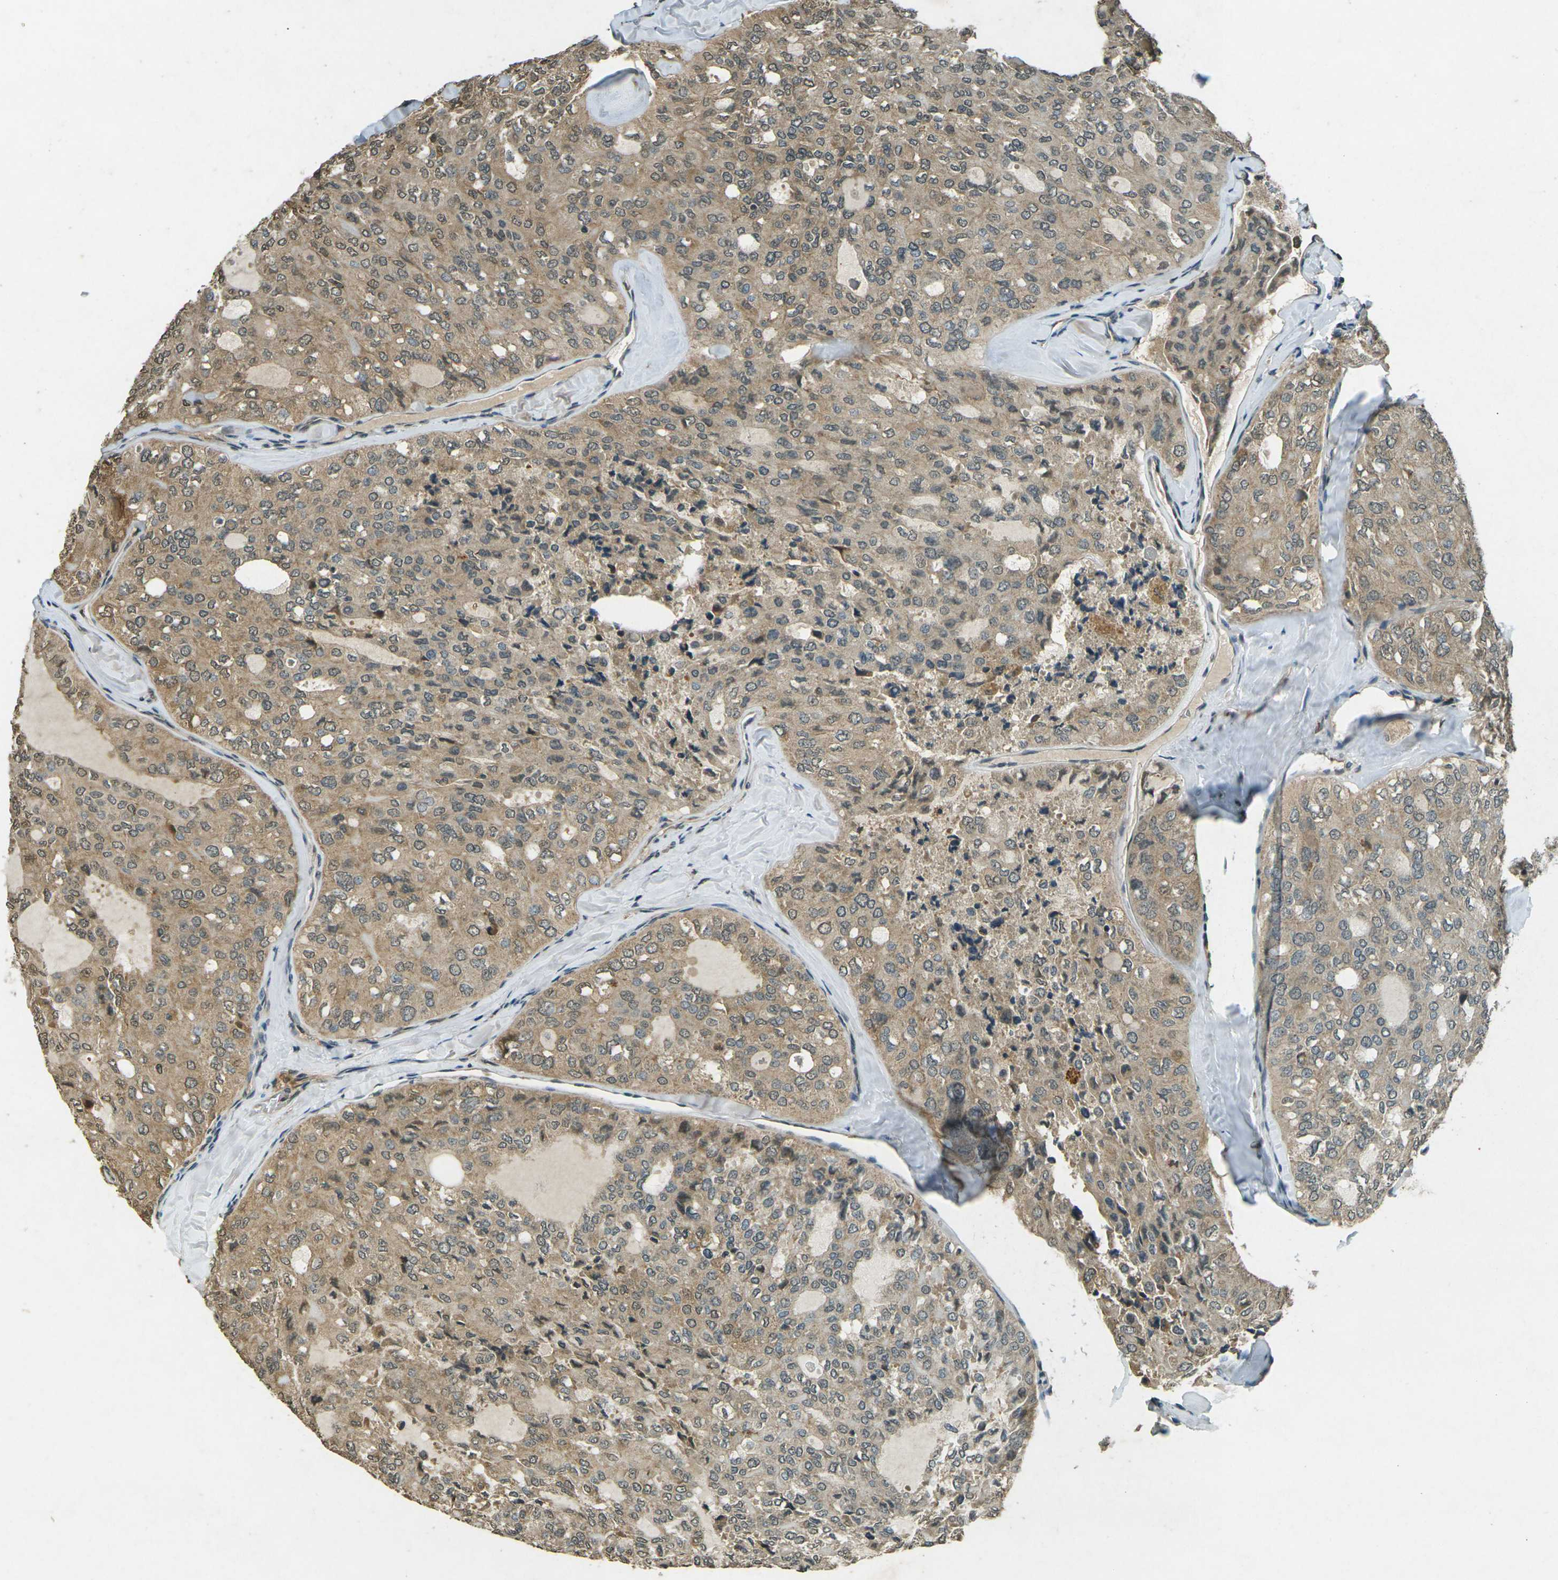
{"staining": {"intensity": "moderate", "quantity": ">75%", "location": "cytoplasmic/membranous"}, "tissue": "thyroid cancer", "cell_type": "Tumor cells", "image_type": "cancer", "snomed": [{"axis": "morphology", "description": "Follicular adenoma carcinoma, NOS"}, {"axis": "topography", "description": "Thyroid gland"}], "caption": "Thyroid follicular adenoma carcinoma was stained to show a protein in brown. There is medium levels of moderate cytoplasmic/membranous positivity in approximately >75% of tumor cells.", "gene": "PDE2A", "patient": {"sex": "male", "age": 75}}